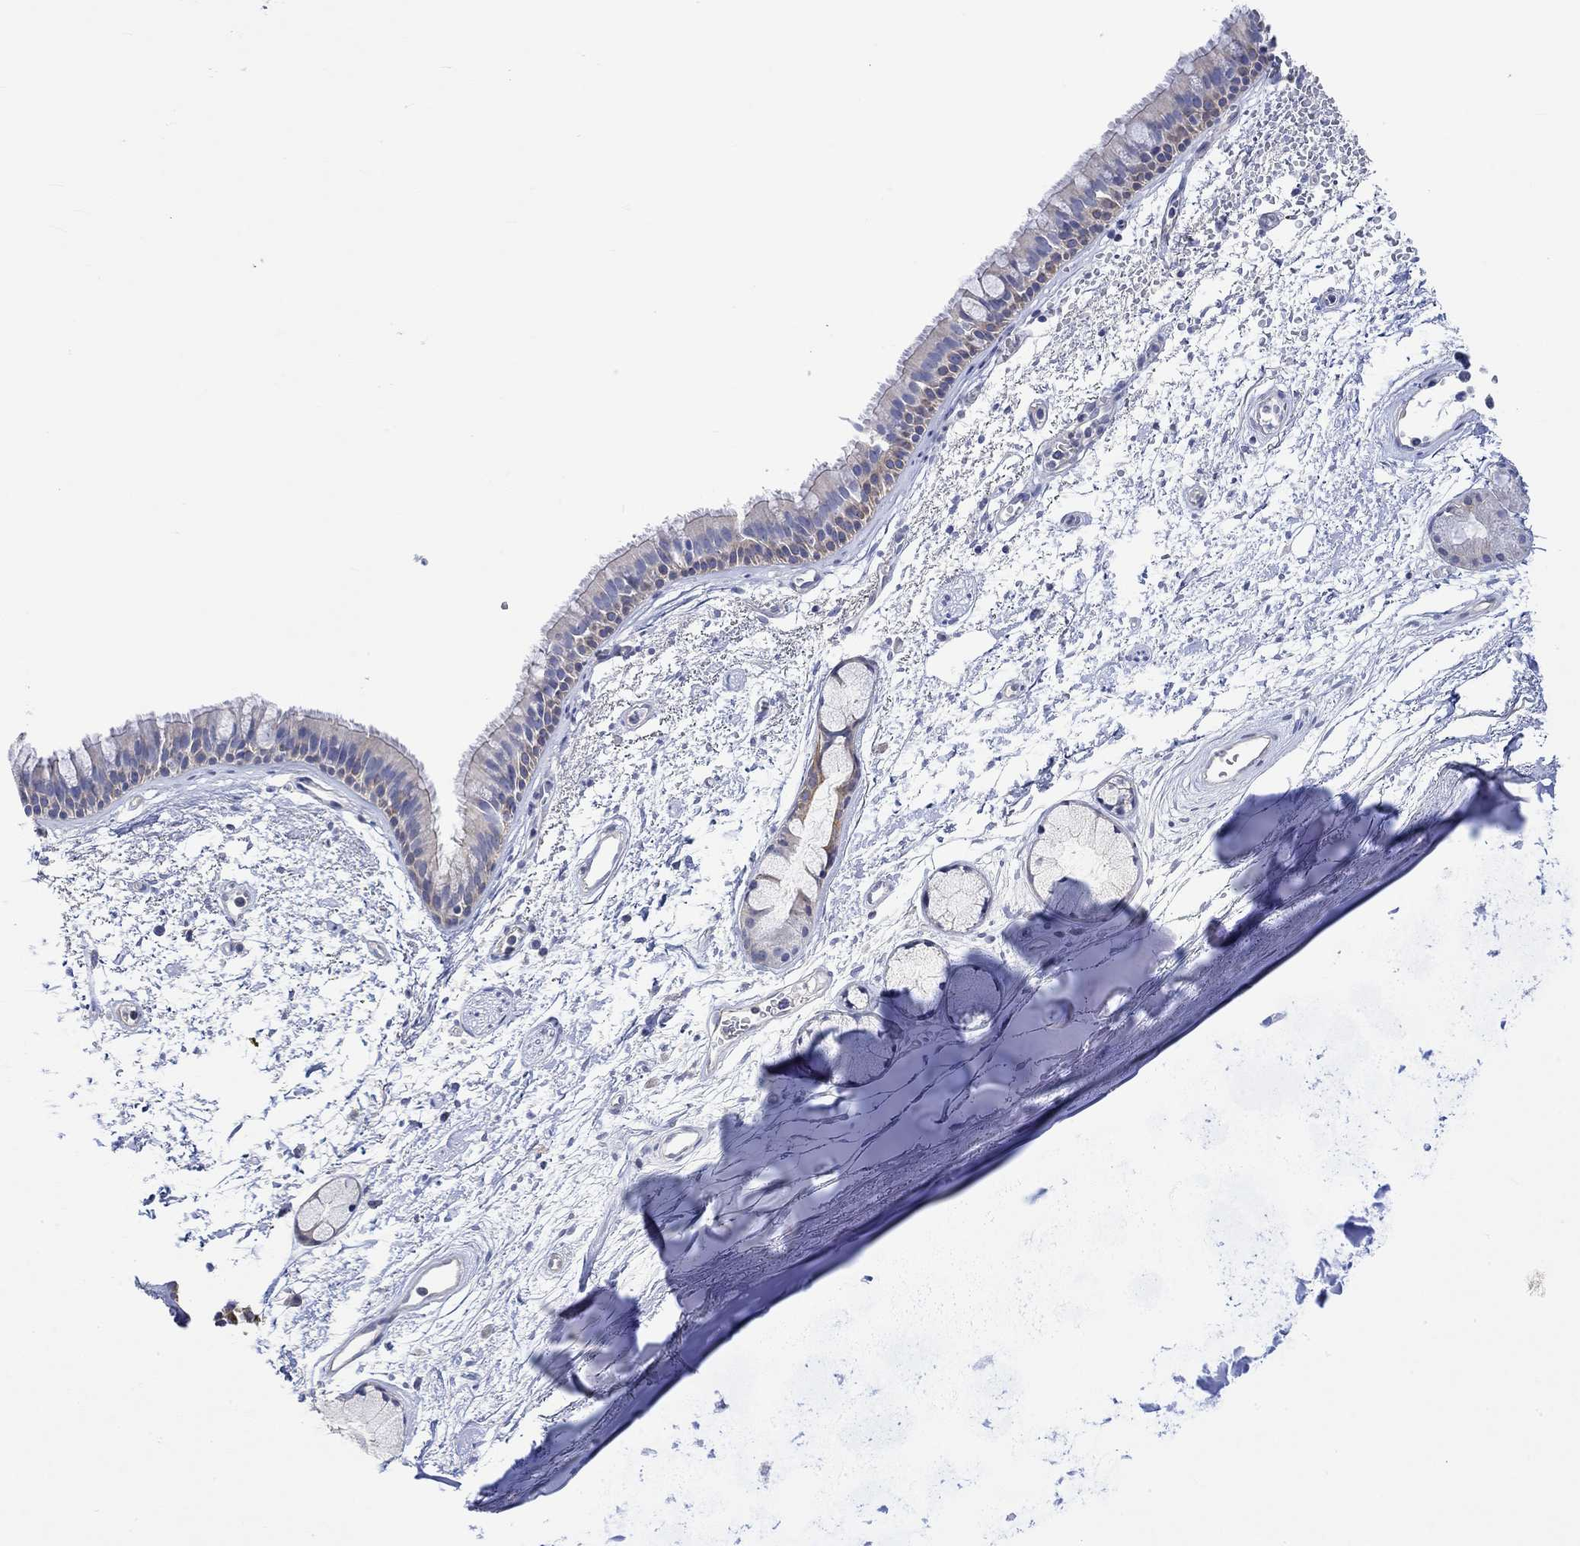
{"staining": {"intensity": "weak", "quantity": "<25%", "location": "cytoplasmic/membranous"}, "tissue": "bronchus", "cell_type": "Respiratory epithelial cells", "image_type": "normal", "snomed": [{"axis": "morphology", "description": "Normal tissue, NOS"}, {"axis": "topography", "description": "Cartilage tissue"}, {"axis": "topography", "description": "Bronchus"}], "caption": "There is no significant staining in respiratory epithelial cells of bronchus. (DAB (3,3'-diaminobenzidine) immunohistochemistry visualized using brightfield microscopy, high magnification).", "gene": "AGRP", "patient": {"sex": "male", "age": 66}}